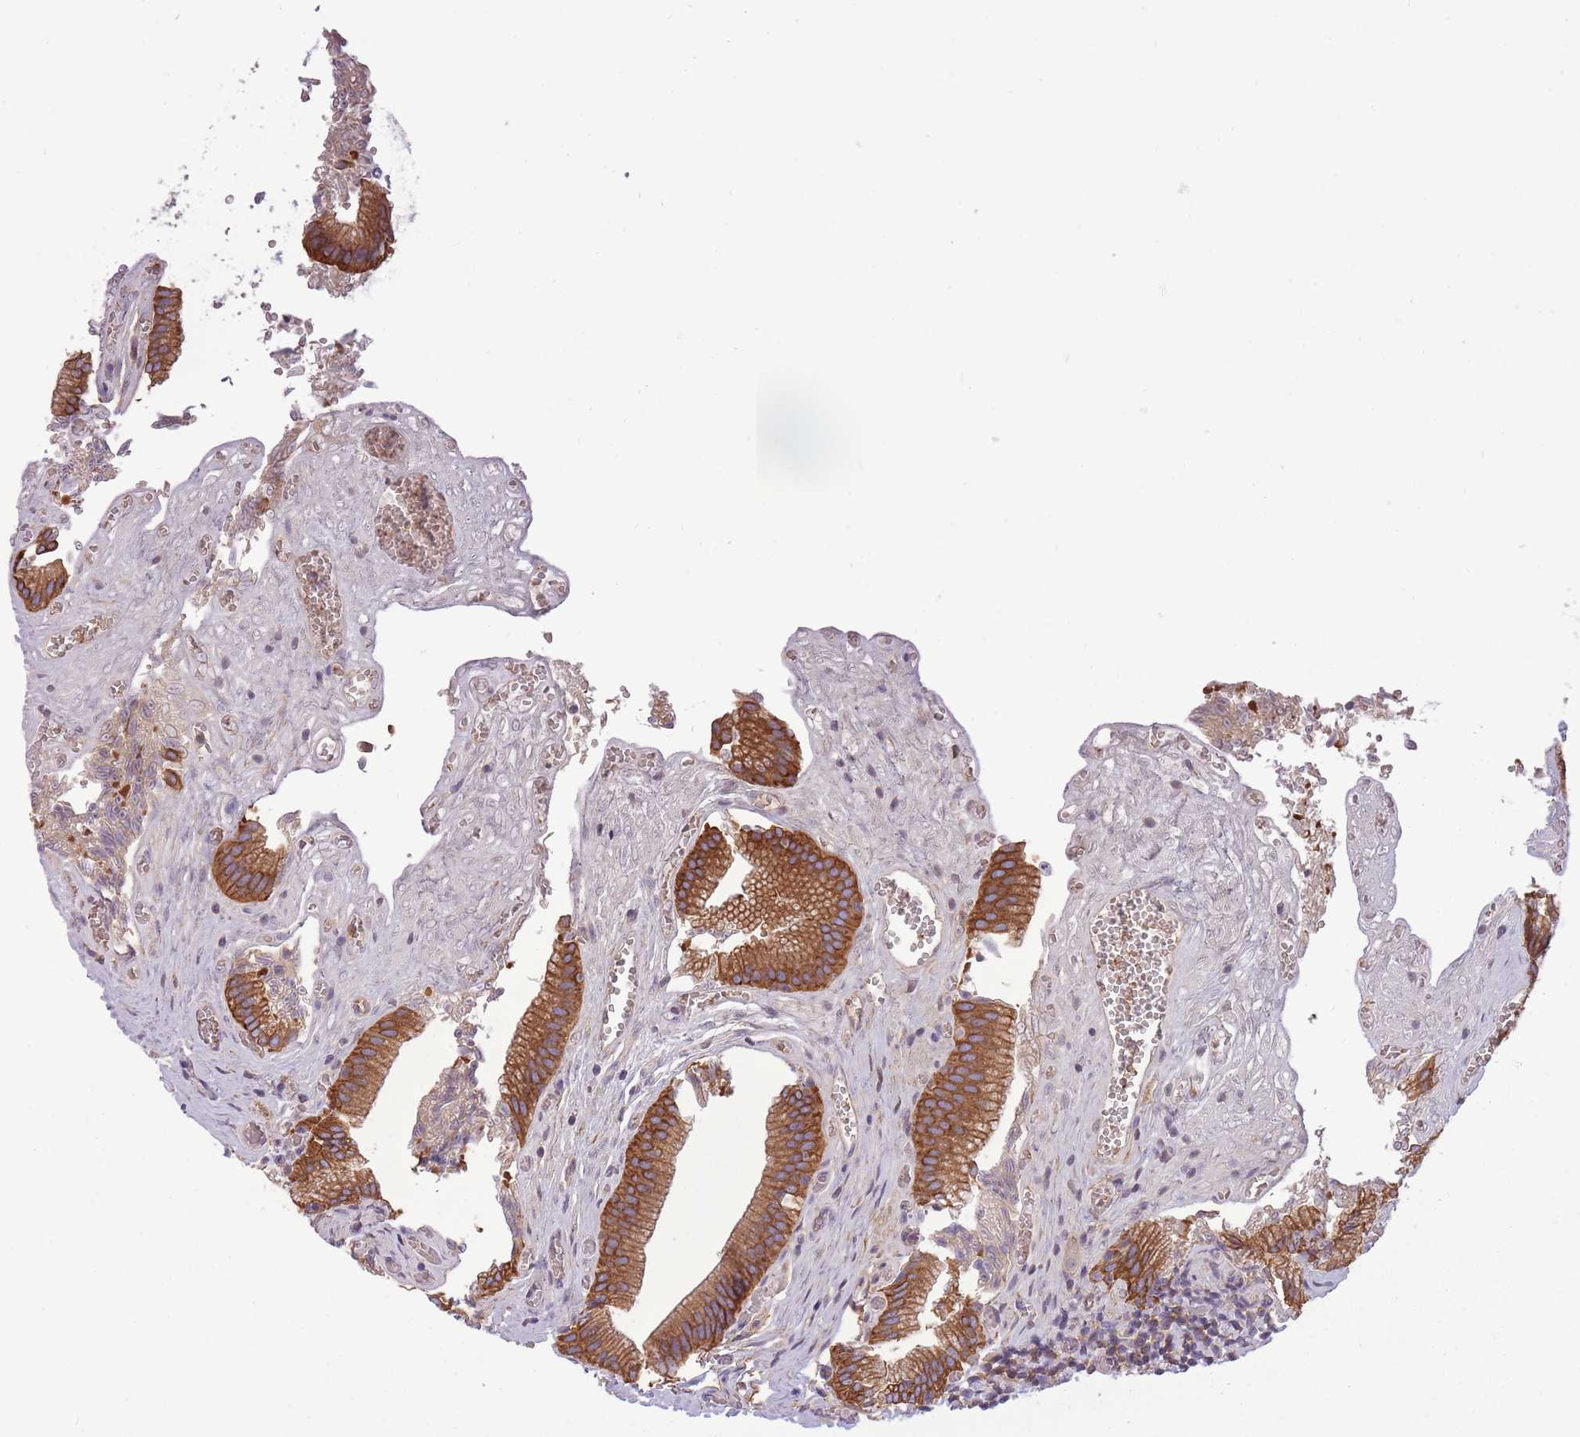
{"staining": {"intensity": "strong", "quantity": ">75%", "location": "cytoplasmic/membranous"}, "tissue": "gallbladder", "cell_type": "Glandular cells", "image_type": "normal", "snomed": [{"axis": "morphology", "description": "Normal tissue, NOS"}, {"axis": "topography", "description": "Gallbladder"}, {"axis": "topography", "description": "Peripheral nerve tissue"}], "caption": "Protein expression by immunohistochemistry displays strong cytoplasmic/membranous positivity in about >75% of glandular cells in unremarkable gallbladder.", "gene": "ADD1", "patient": {"sex": "male", "age": 17}}